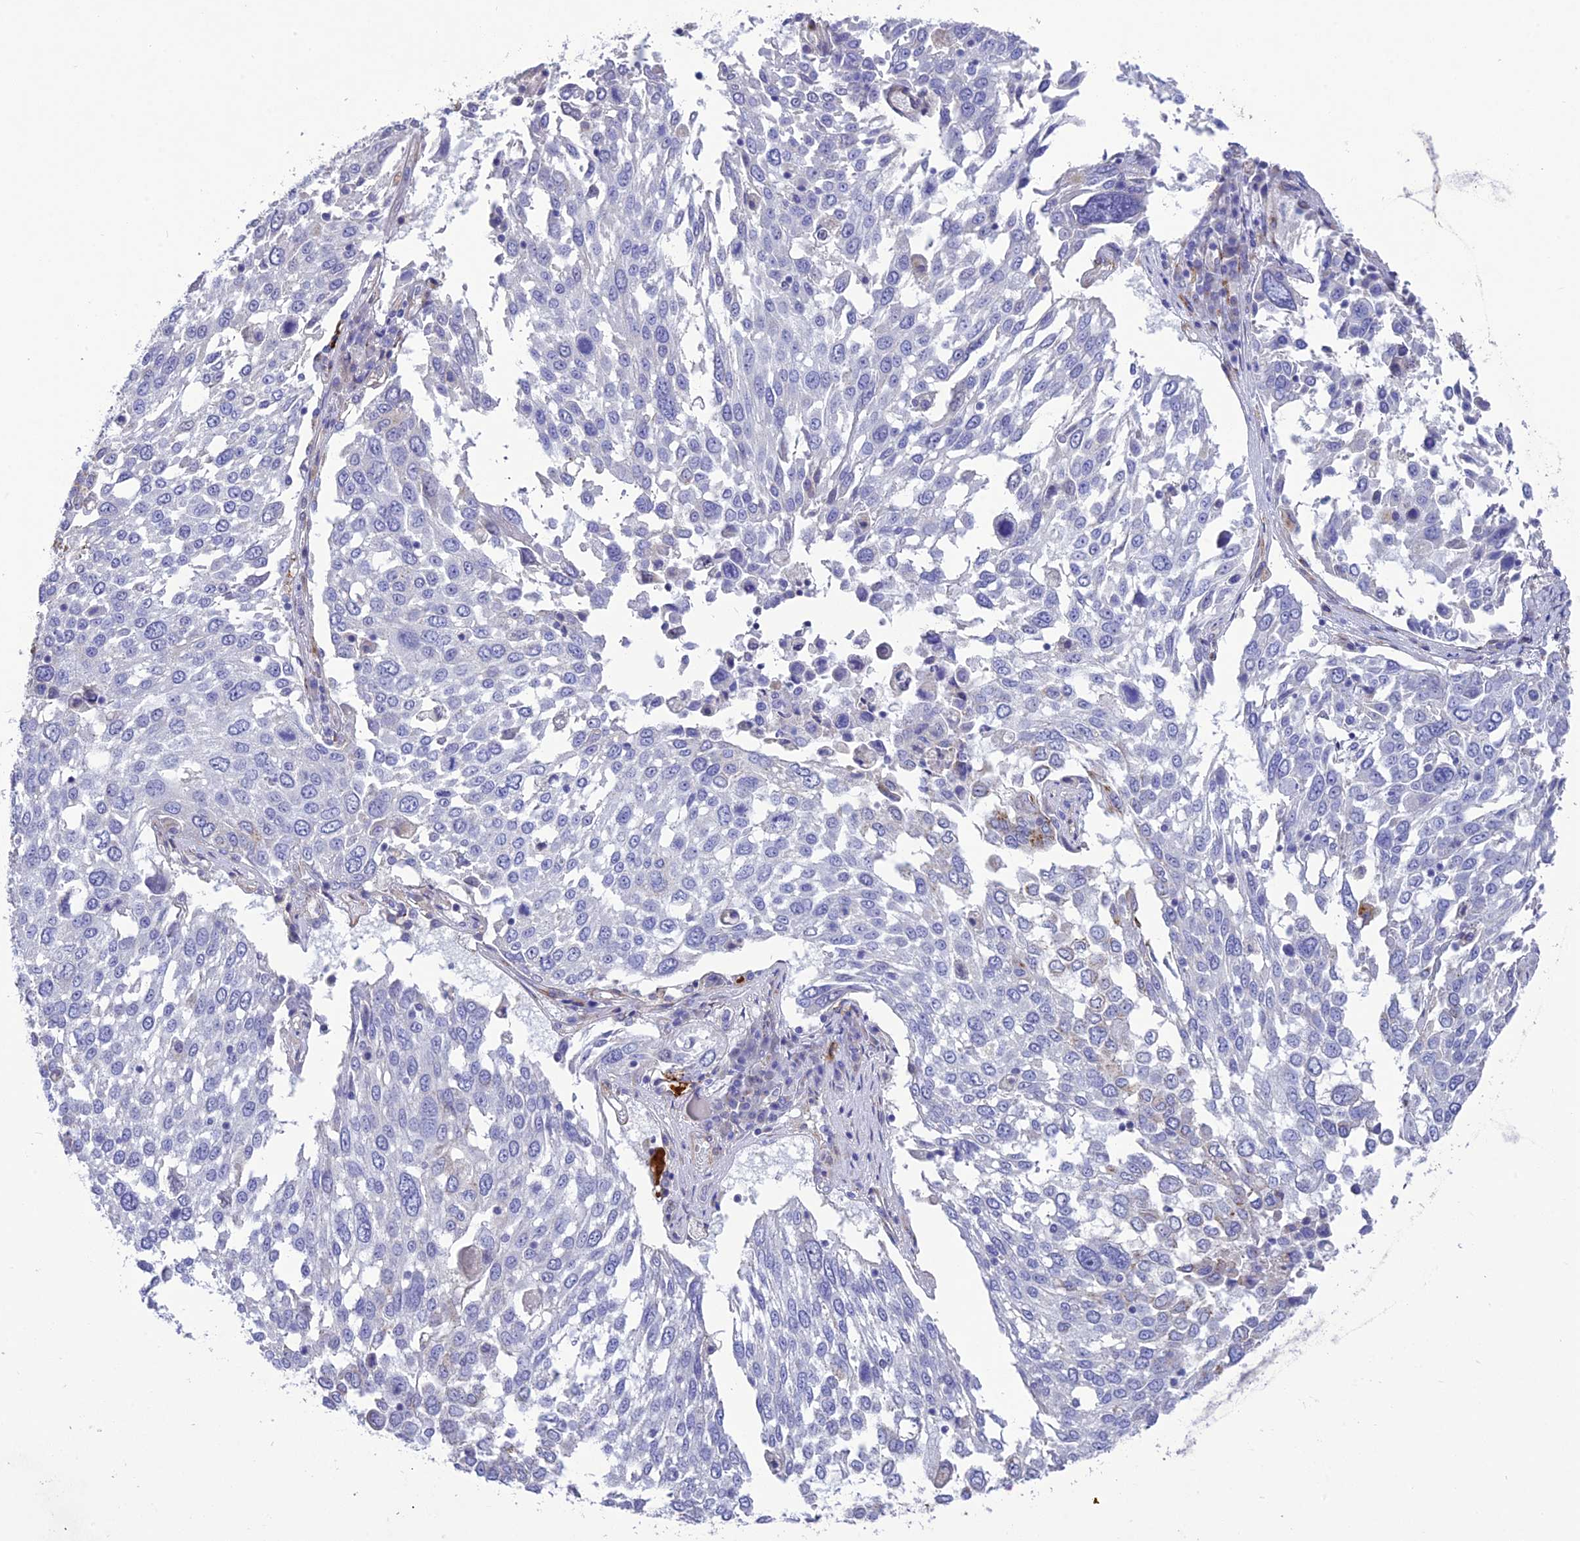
{"staining": {"intensity": "negative", "quantity": "none", "location": "none"}, "tissue": "lung cancer", "cell_type": "Tumor cells", "image_type": "cancer", "snomed": [{"axis": "morphology", "description": "Squamous cell carcinoma, NOS"}, {"axis": "topography", "description": "Lung"}], "caption": "Lung cancer (squamous cell carcinoma) was stained to show a protein in brown. There is no significant expression in tumor cells.", "gene": "TNS1", "patient": {"sex": "male", "age": 65}}